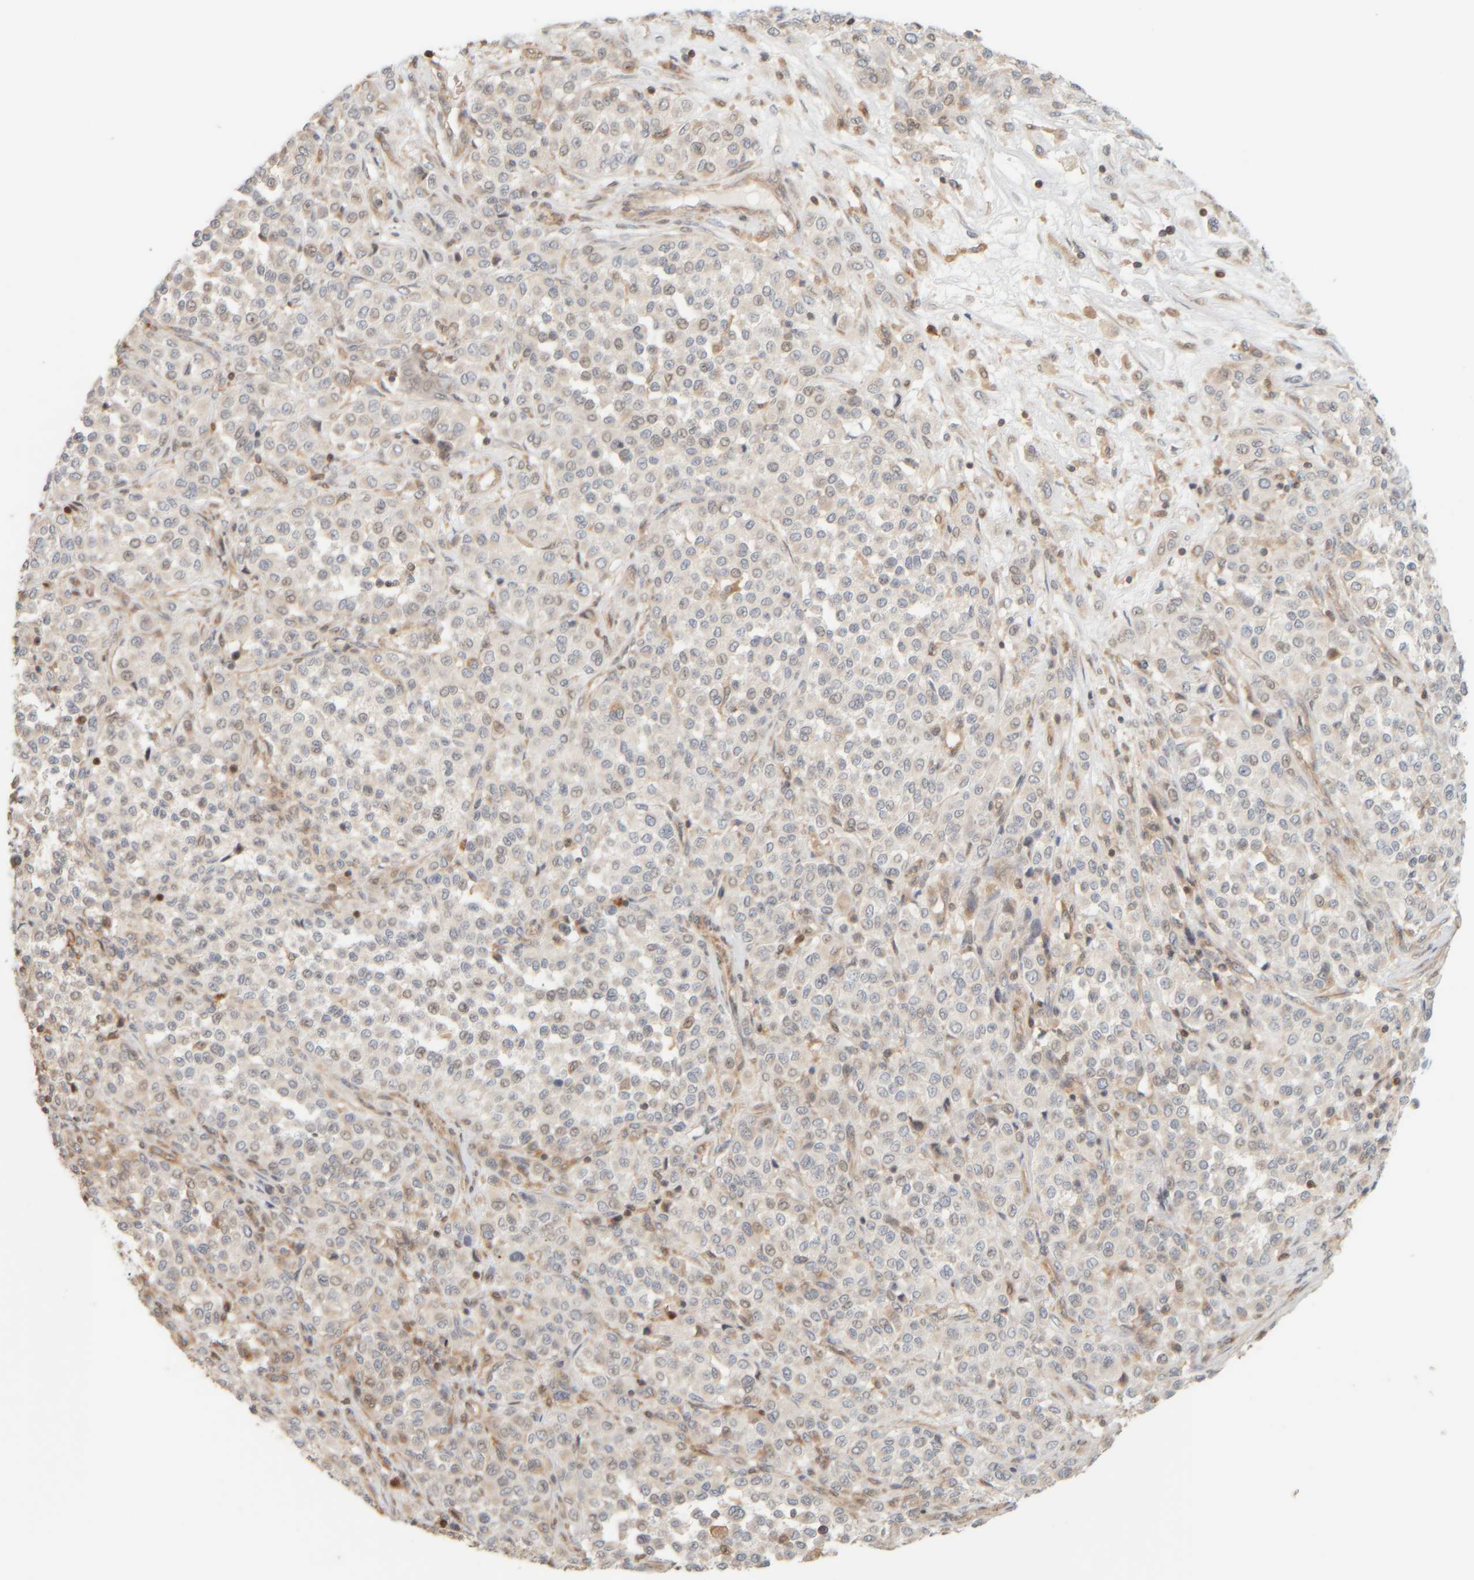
{"staining": {"intensity": "weak", "quantity": "<25%", "location": "cytoplasmic/membranous"}, "tissue": "melanoma", "cell_type": "Tumor cells", "image_type": "cancer", "snomed": [{"axis": "morphology", "description": "Malignant melanoma, Metastatic site"}, {"axis": "topography", "description": "Pancreas"}], "caption": "Image shows no protein staining in tumor cells of malignant melanoma (metastatic site) tissue. (IHC, brightfield microscopy, high magnification).", "gene": "PTGES3L-AARSD1", "patient": {"sex": "female", "age": 30}}